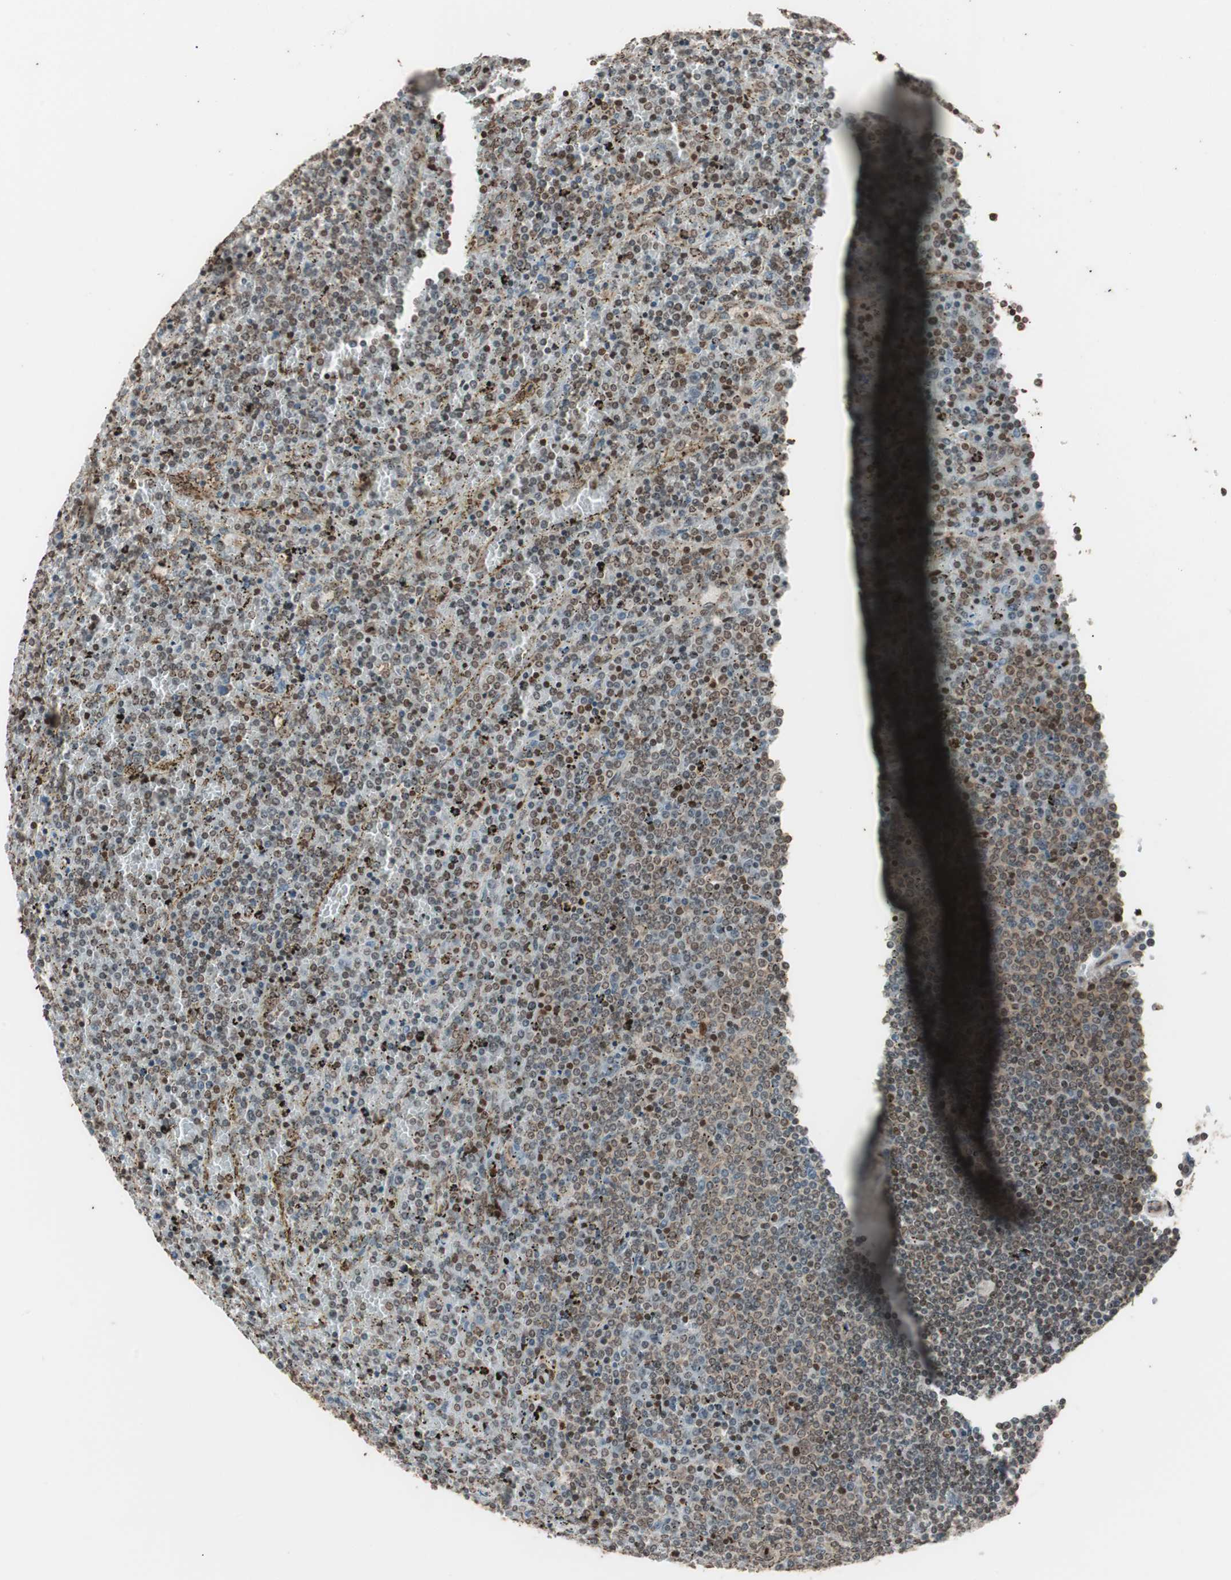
{"staining": {"intensity": "moderate", "quantity": ">75%", "location": "nuclear"}, "tissue": "lymphoma", "cell_type": "Tumor cells", "image_type": "cancer", "snomed": [{"axis": "morphology", "description": "Malignant lymphoma, non-Hodgkin's type, Low grade"}, {"axis": "topography", "description": "Spleen"}], "caption": "Lymphoma stained with a brown dye displays moderate nuclear positive expression in about >75% of tumor cells.", "gene": "ZFC3H1", "patient": {"sex": "female", "age": 77}}